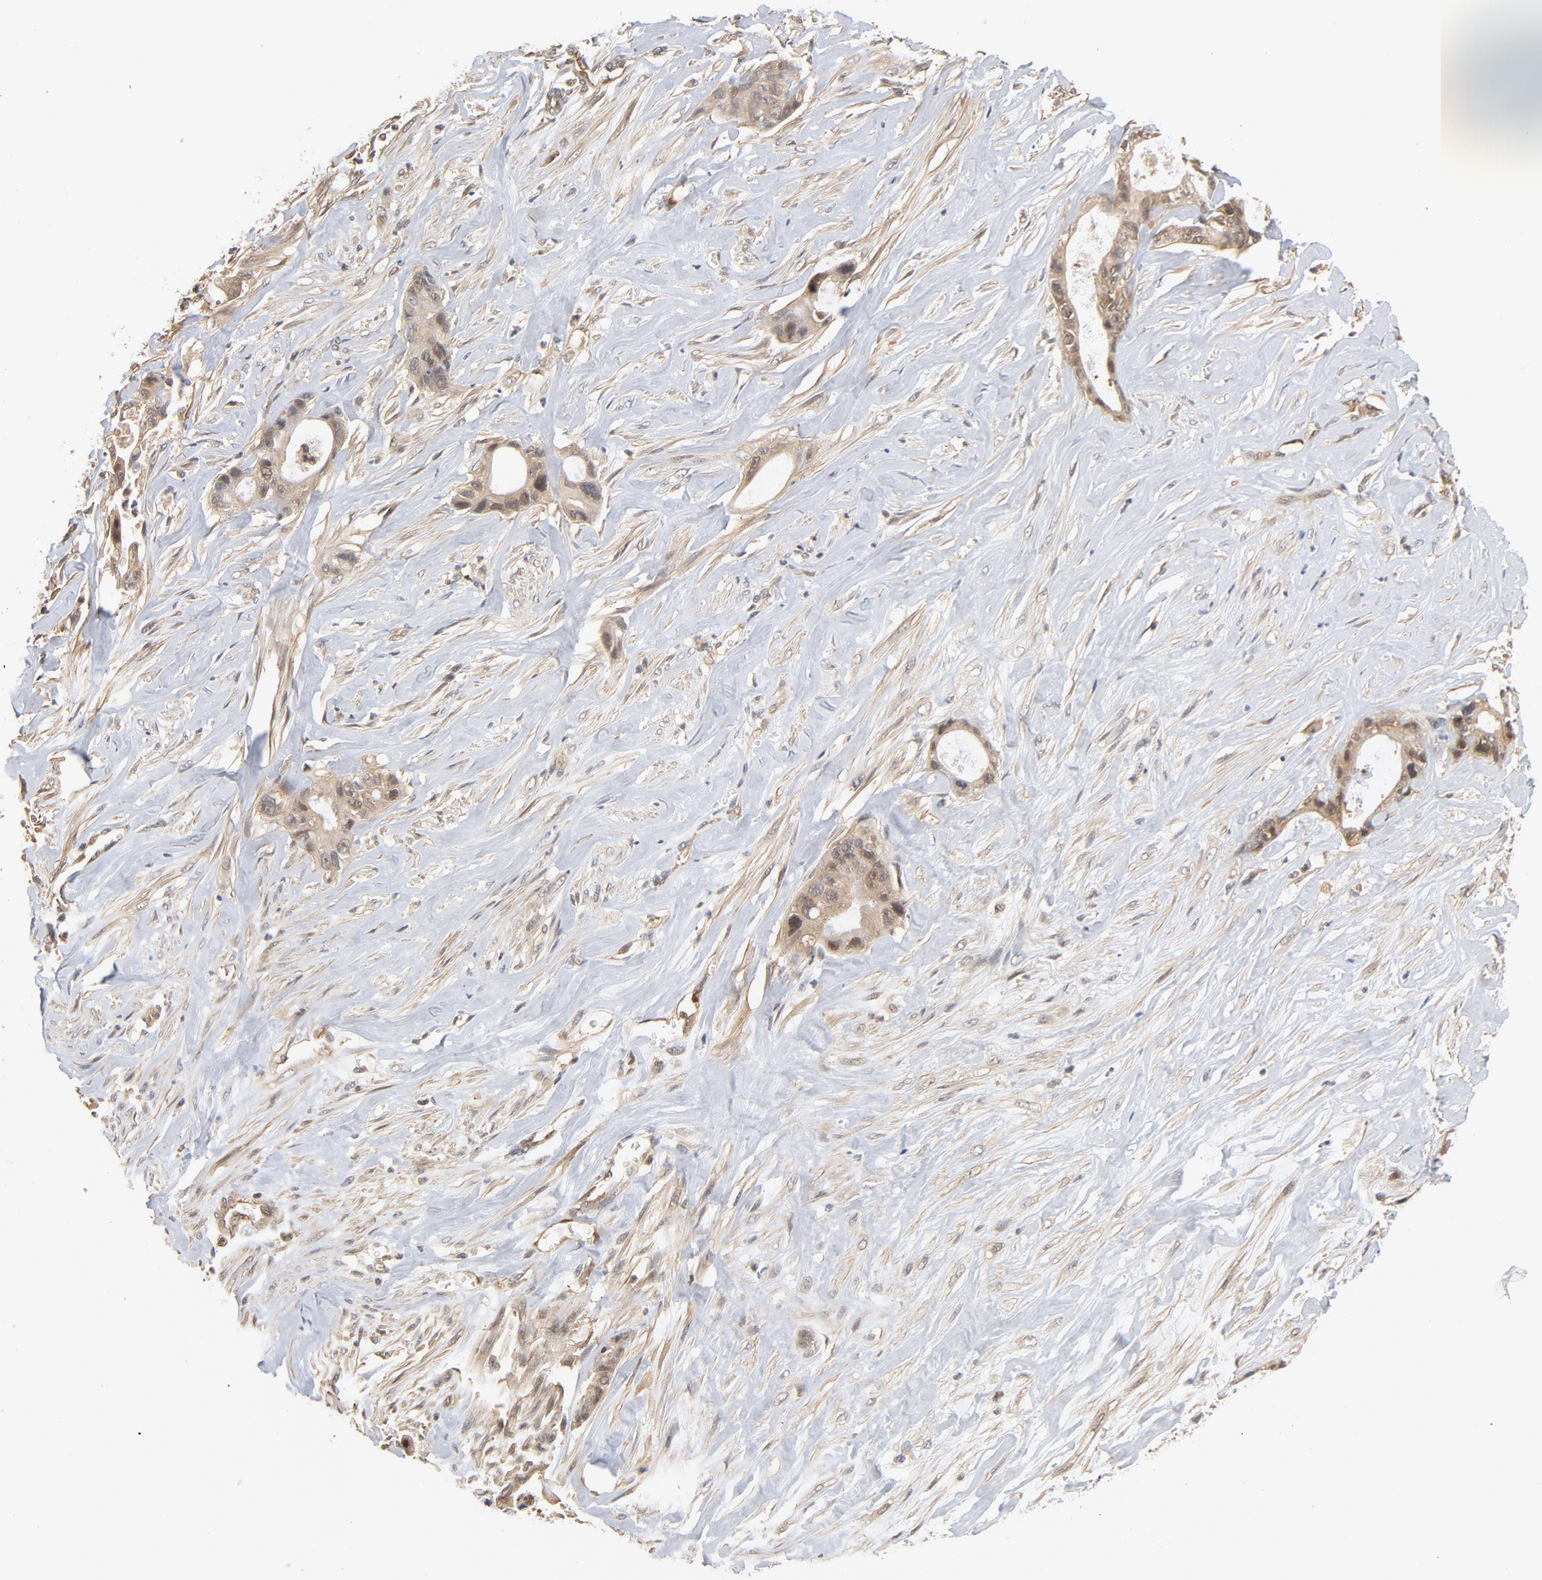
{"staining": {"intensity": "weak", "quantity": ">75%", "location": "cytoplasmic/membranous"}, "tissue": "liver cancer", "cell_type": "Tumor cells", "image_type": "cancer", "snomed": [{"axis": "morphology", "description": "Cholangiocarcinoma"}, {"axis": "topography", "description": "Liver"}], "caption": "Protein expression analysis of liver cholangiocarcinoma demonstrates weak cytoplasmic/membranous staining in approximately >75% of tumor cells.", "gene": "CDC37", "patient": {"sex": "female", "age": 55}}